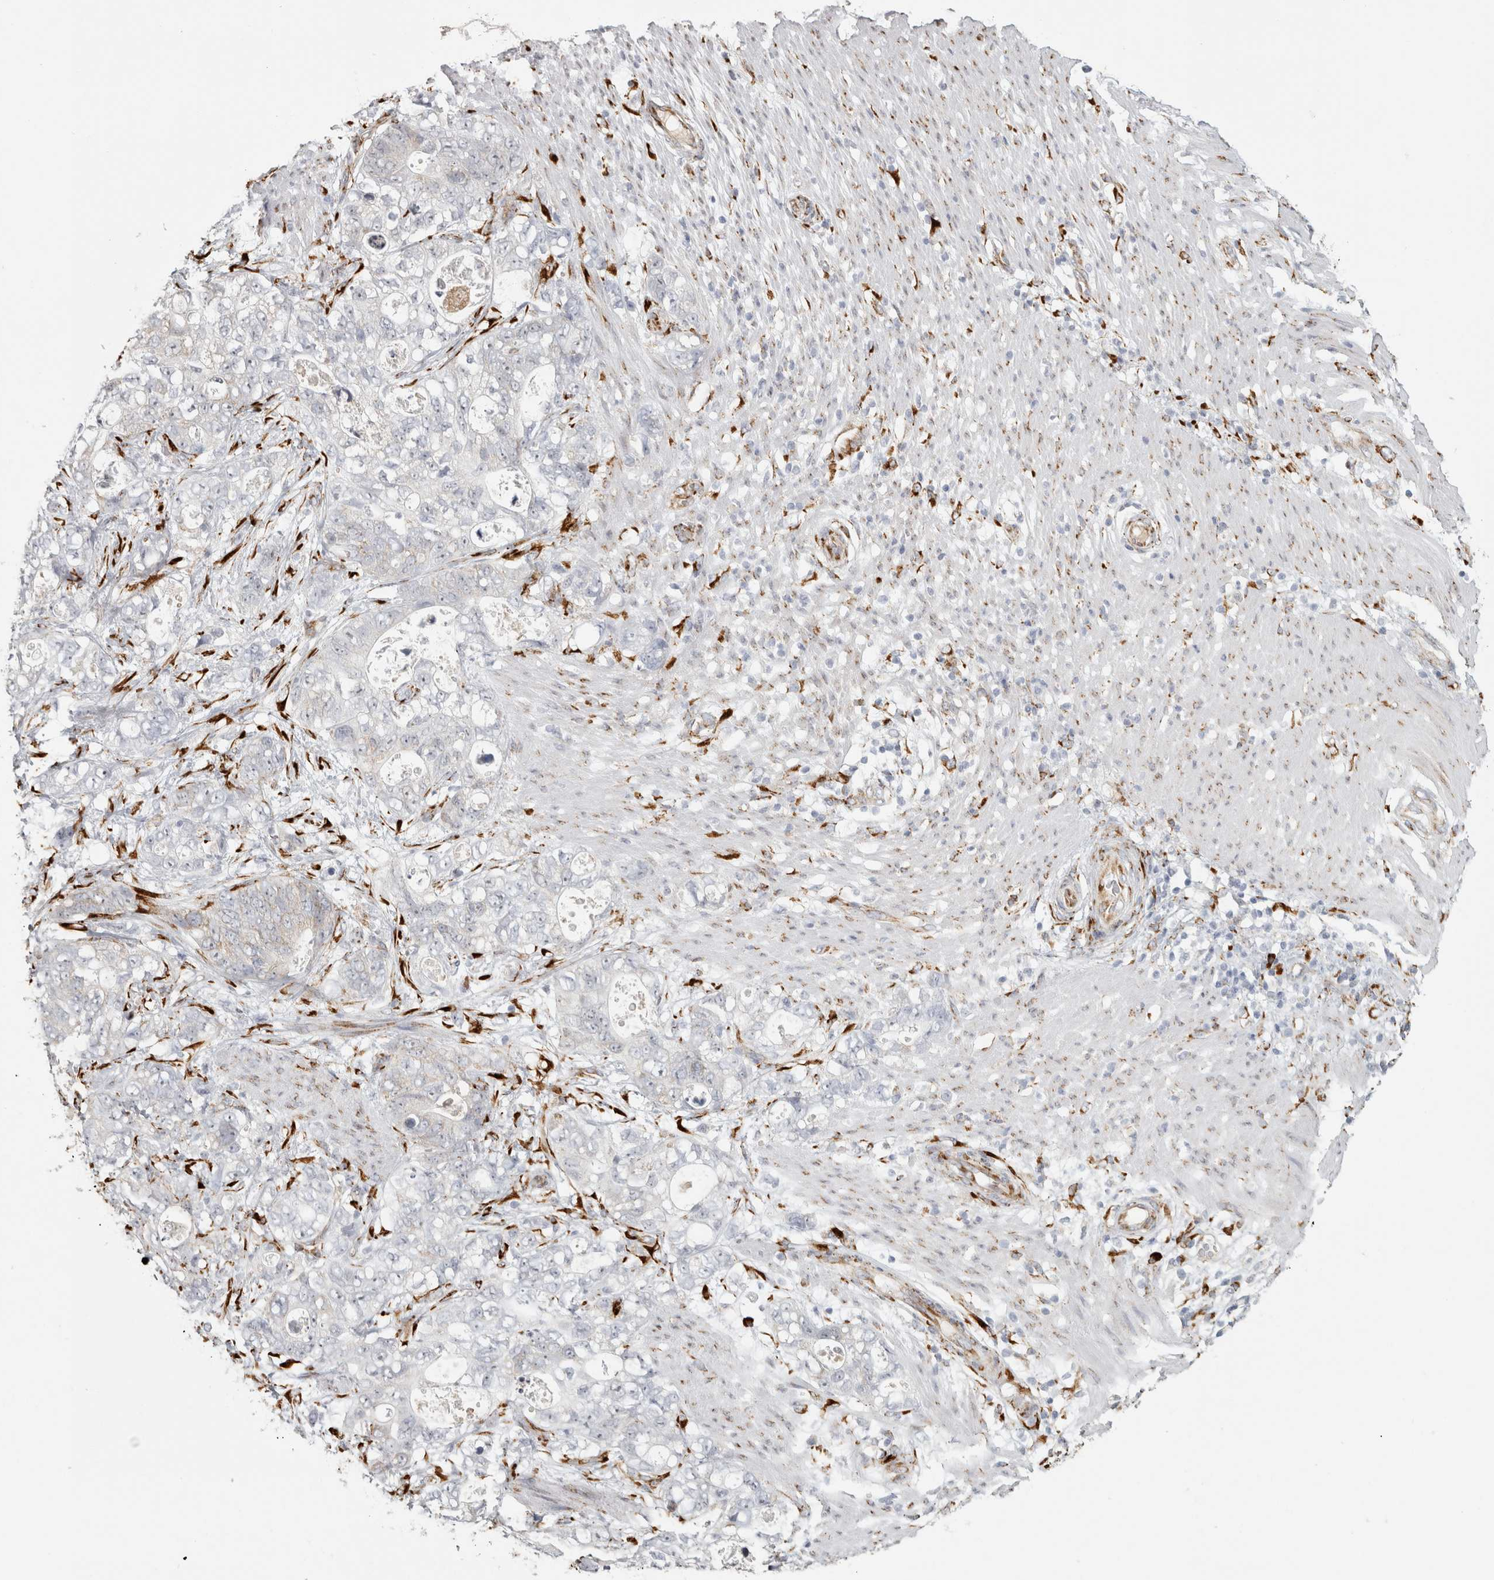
{"staining": {"intensity": "weak", "quantity": "<25%", "location": "cytoplasmic/membranous"}, "tissue": "stomach cancer", "cell_type": "Tumor cells", "image_type": "cancer", "snomed": [{"axis": "morphology", "description": "Normal tissue, NOS"}, {"axis": "morphology", "description": "Adenocarcinoma, NOS"}, {"axis": "topography", "description": "Stomach"}], "caption": "This is an immunohistochemistry (IHC) histopathology image of adenocarcinoma (stomach). There is no expression in tumor cells.", "gene": "OSTN", "patient": {"sex": "female", "age": 89}}